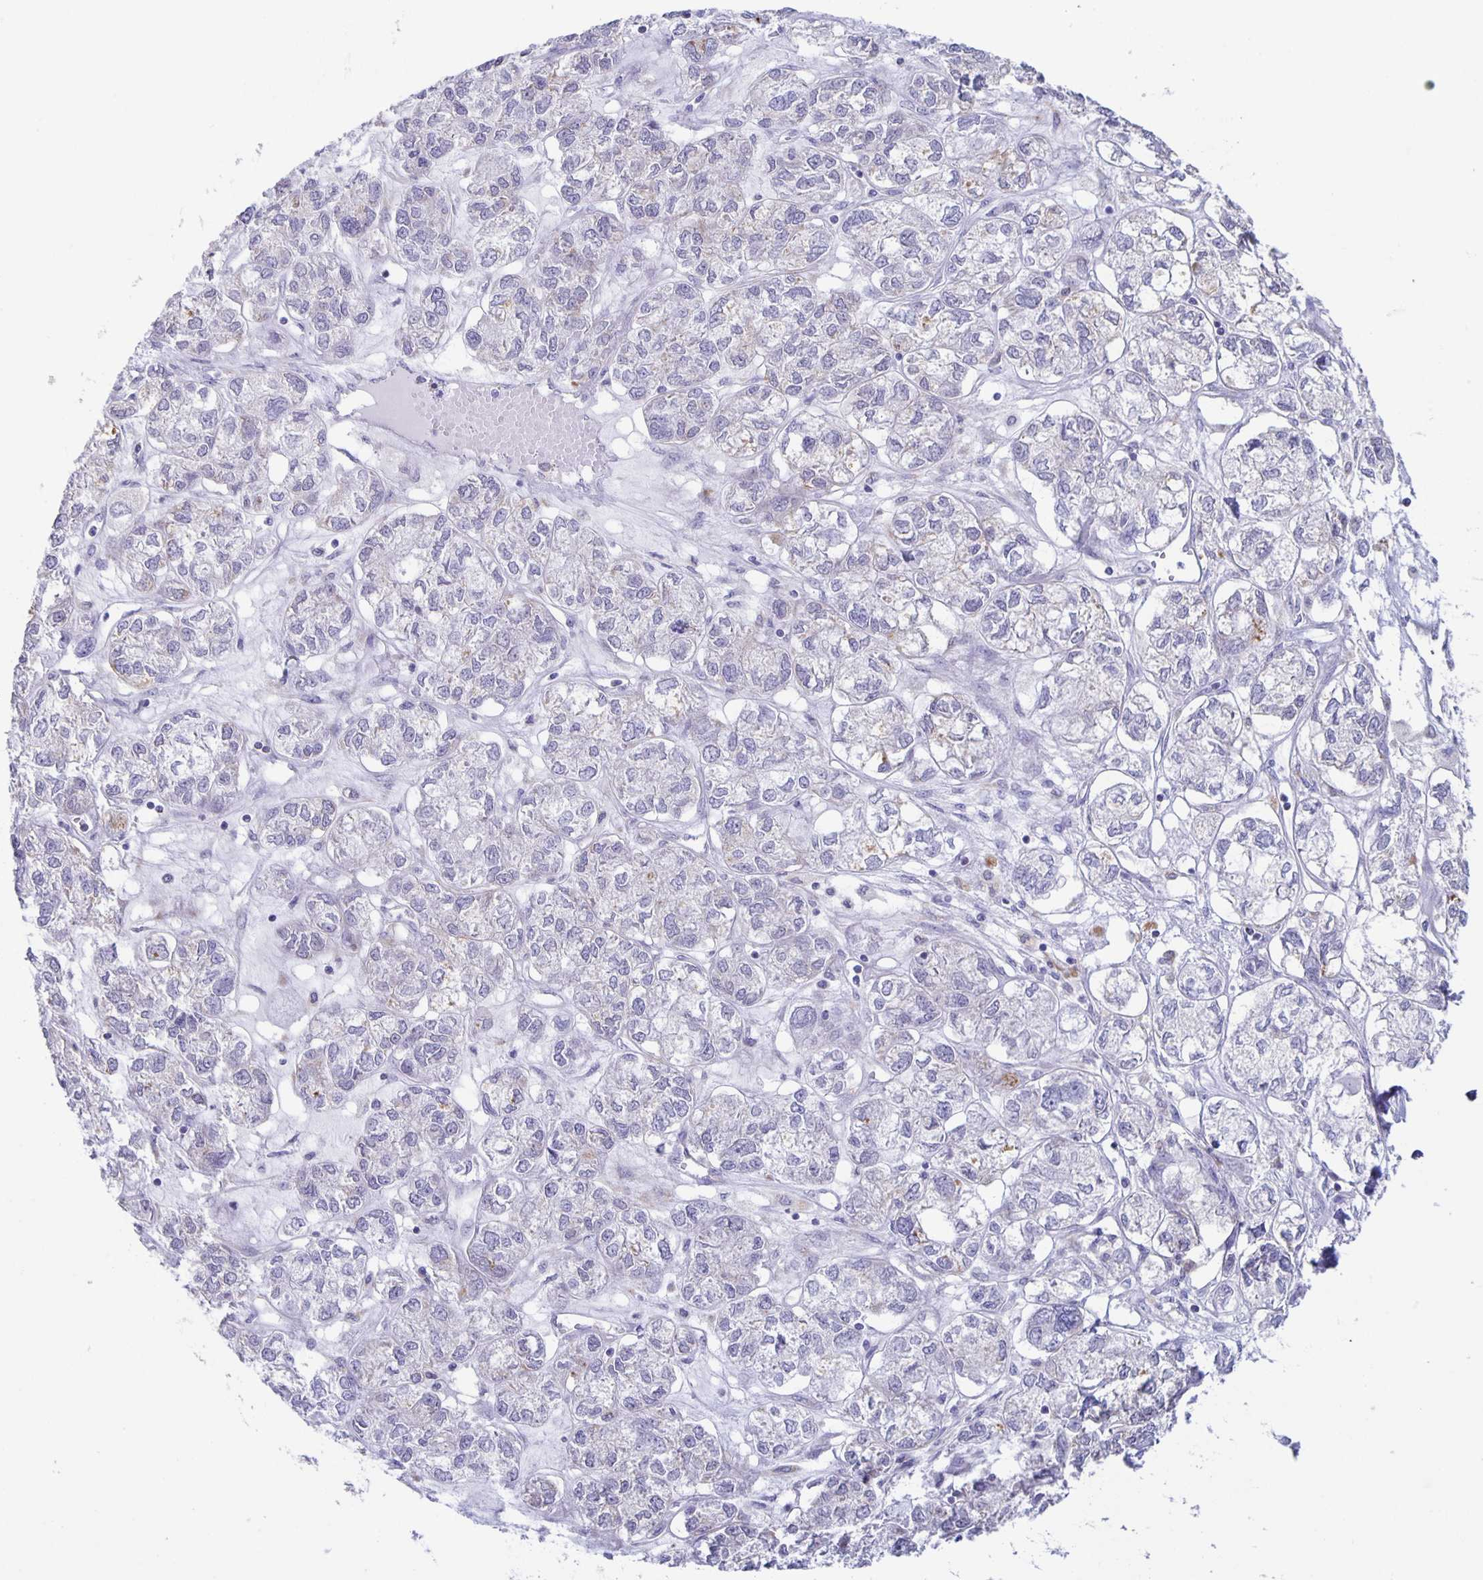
{"staining": {"intensity": "negative", "quantity": "none", "location": "none"}, "tissue": "ovarian cancer", "cell_type": "Tumor cells", "image_type": "cancer", "snomed": [{"axis": "morphology", "description": "Carcinoma, endometroid"}, {"axis": "topography", "description": "Ovary"}], "caption": "Immunohistochemistry (IHC) photomicrograph of human ovarian cancer (endometroid carcinoma) stained for a protein (brown), which demonstrates no positivity in tumor cells.", "gene": "LIPA", "patient": {"sex": "female", "age": 64}}